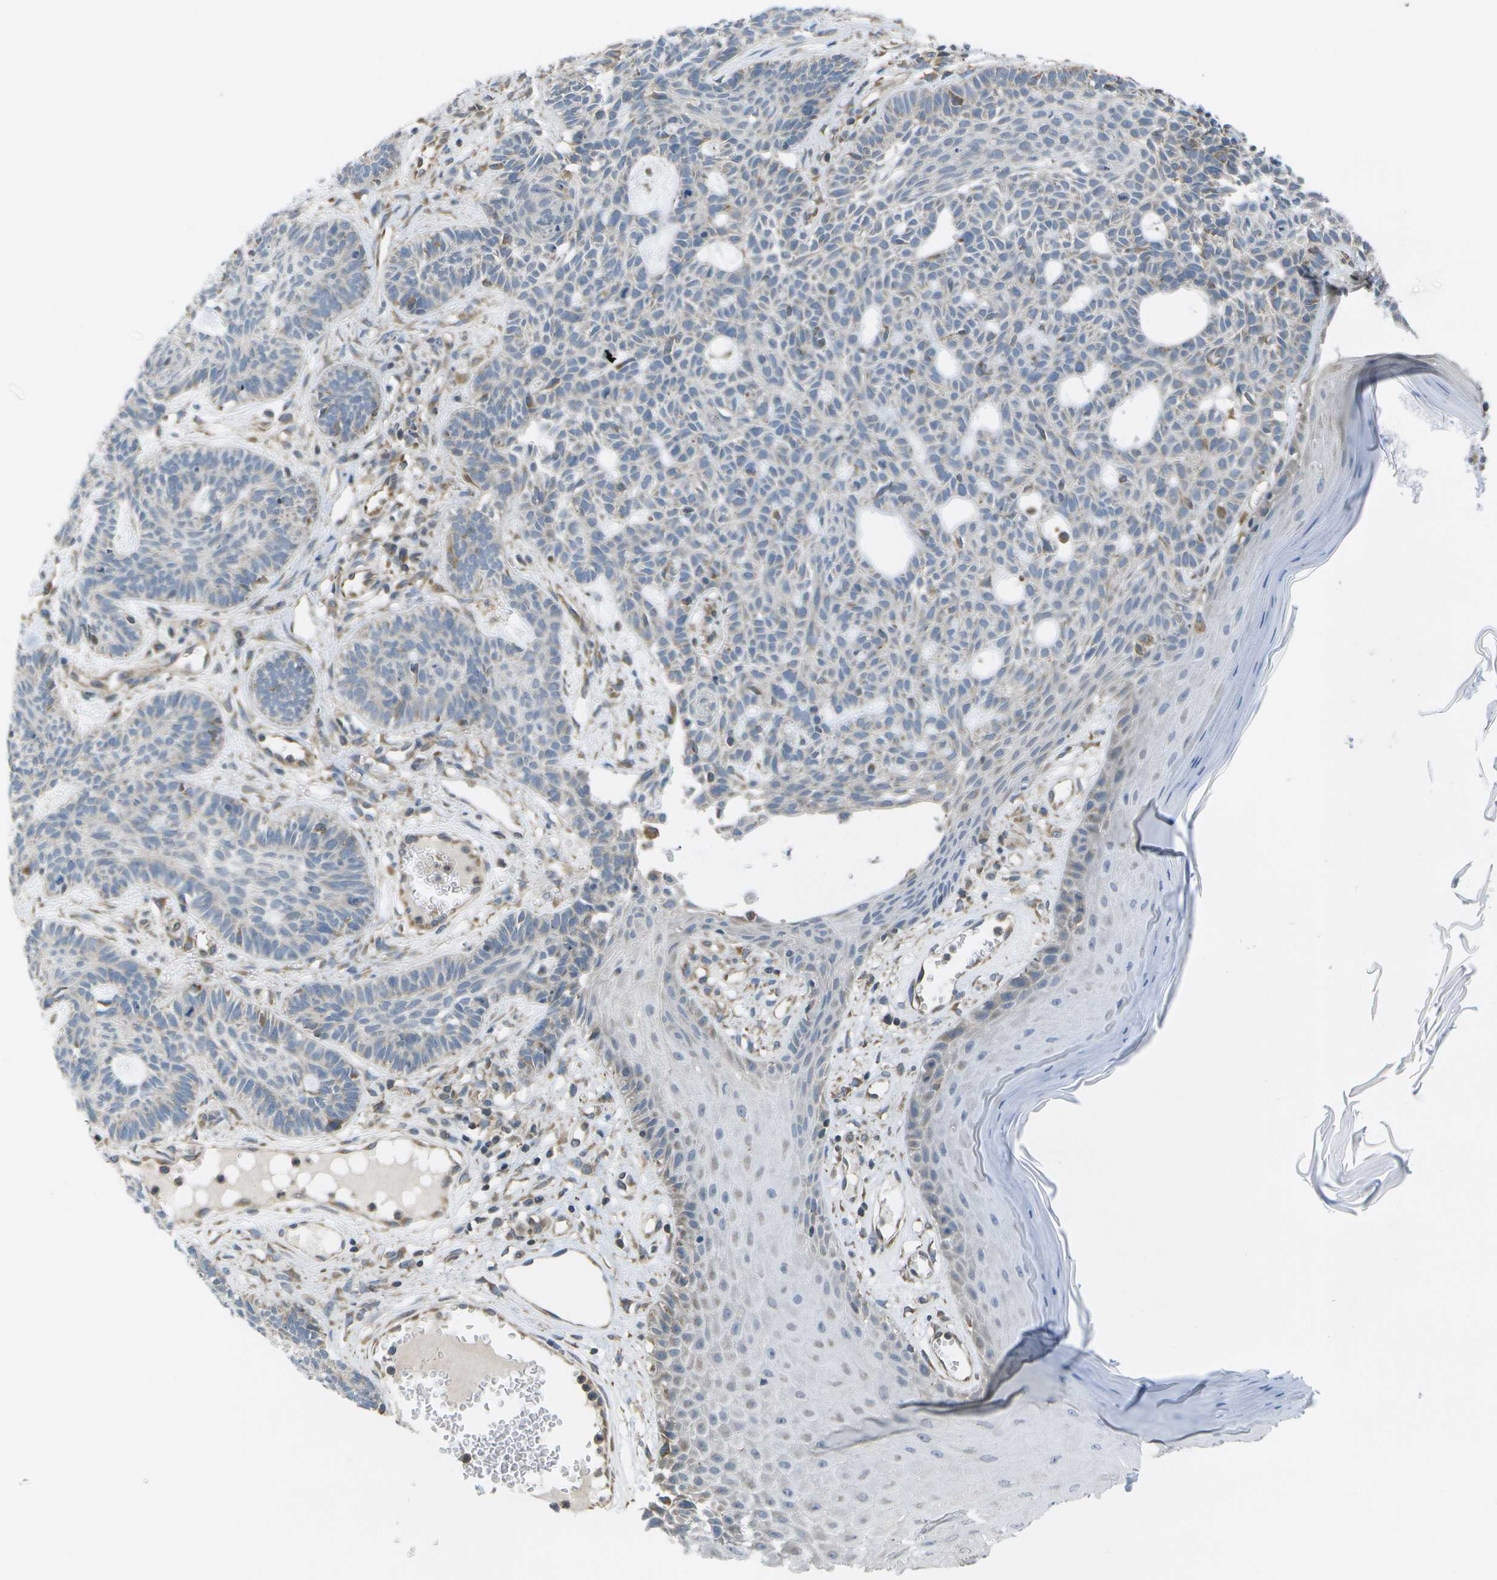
{"staining": {"intensity": "moderate", "quantity": "<25%", "location": "cytoplasmic/membranous"}, "tissue": "skin cancer", "cell_type": "Tumor cells", "image_type": "cancer", "snomed": [{"axis": "morphology", "description": "Basal cell carcinoma"}, {"axis": "topography", "description": "Skin"}], "caption": "A low amount of moderate cytoplasmic/membranous staining is seen in about <25% of tumor cells in basal cell carcinoma (skin) tissue.", "gene": "DPM3", "patient": {"sex": "male", "age": 67}}